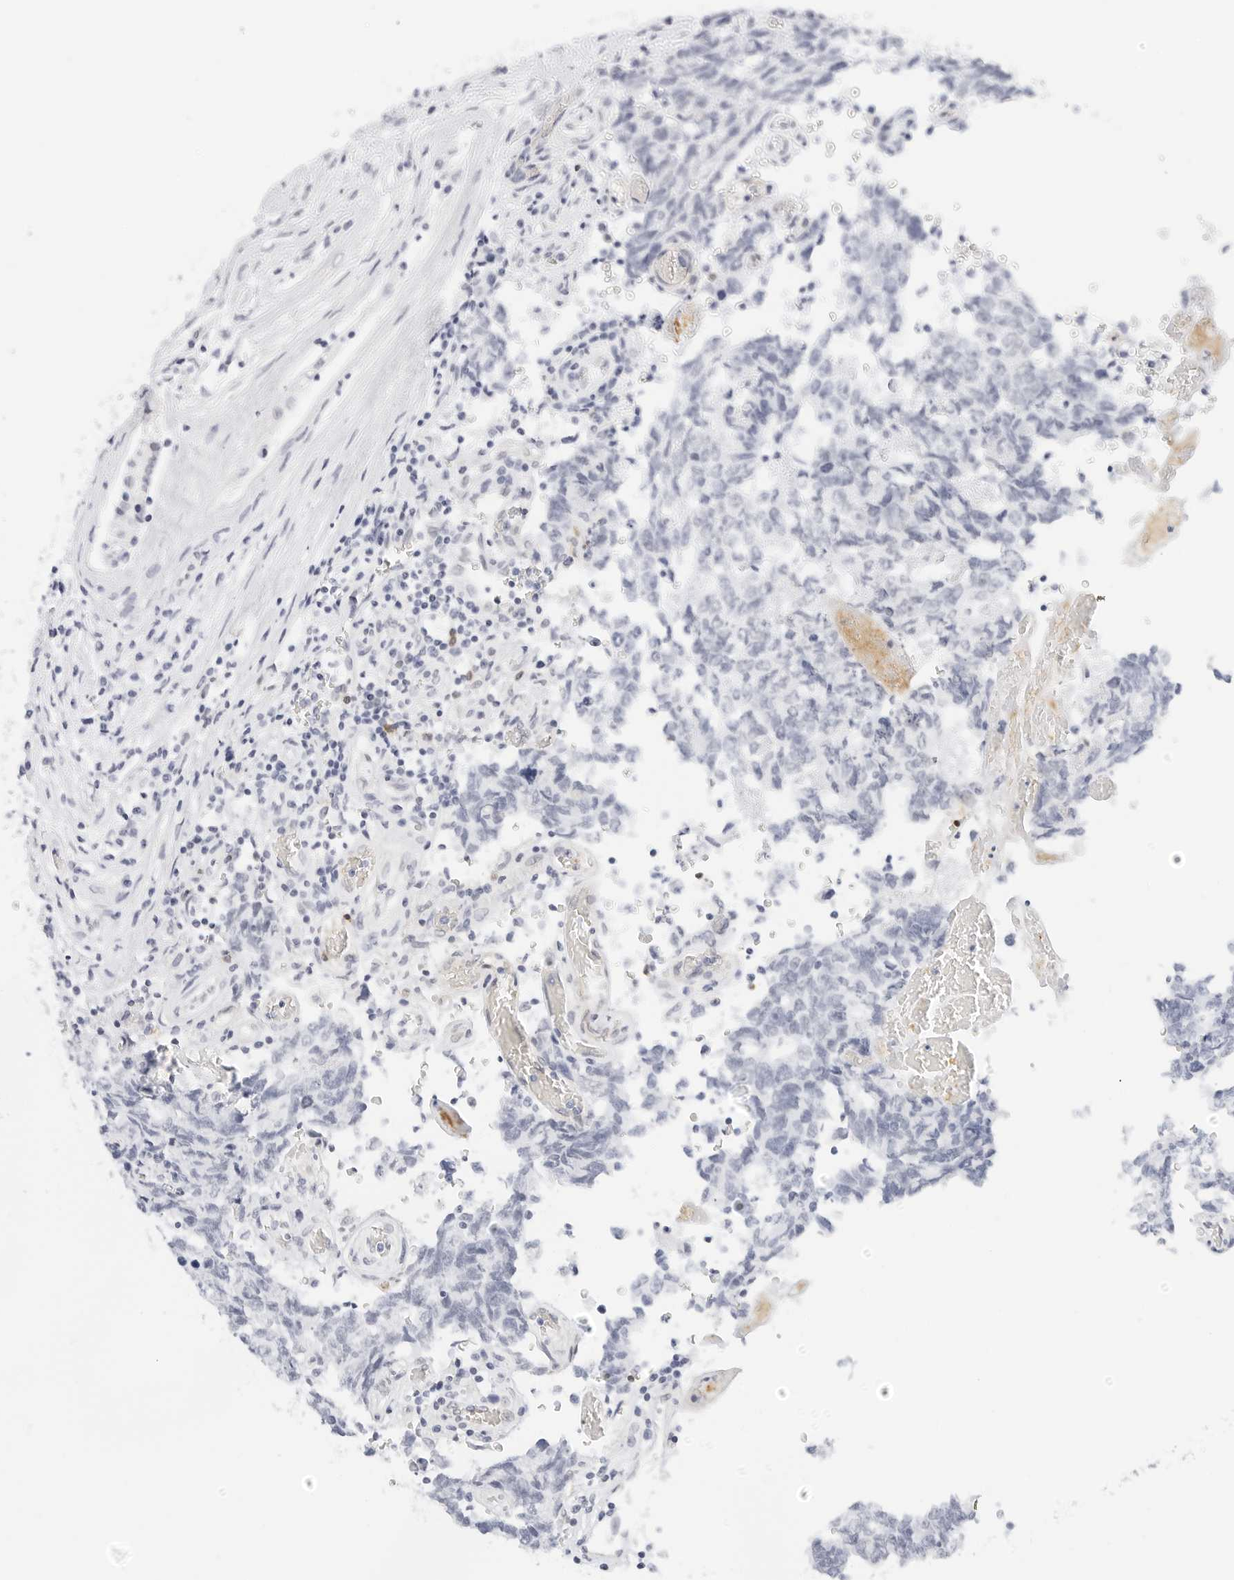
{"staining": {"intensity": "negative", "quantity": "none", "location": "none"}, "tissue": "testis cancer", "cell_type": "Tumor cells", "image_type": "cancer", "snomed": [{"axis": "morphology", "description": "Carcinoma, Embryonal, NOS"}, {"axis": "topography", "description": "Testis"}], "caption": "There is no significant positivity in tumor cells of embryonal carcinoma (testis).", "gene": "CD22", "patient": {"sex": "male", "age": 26}}